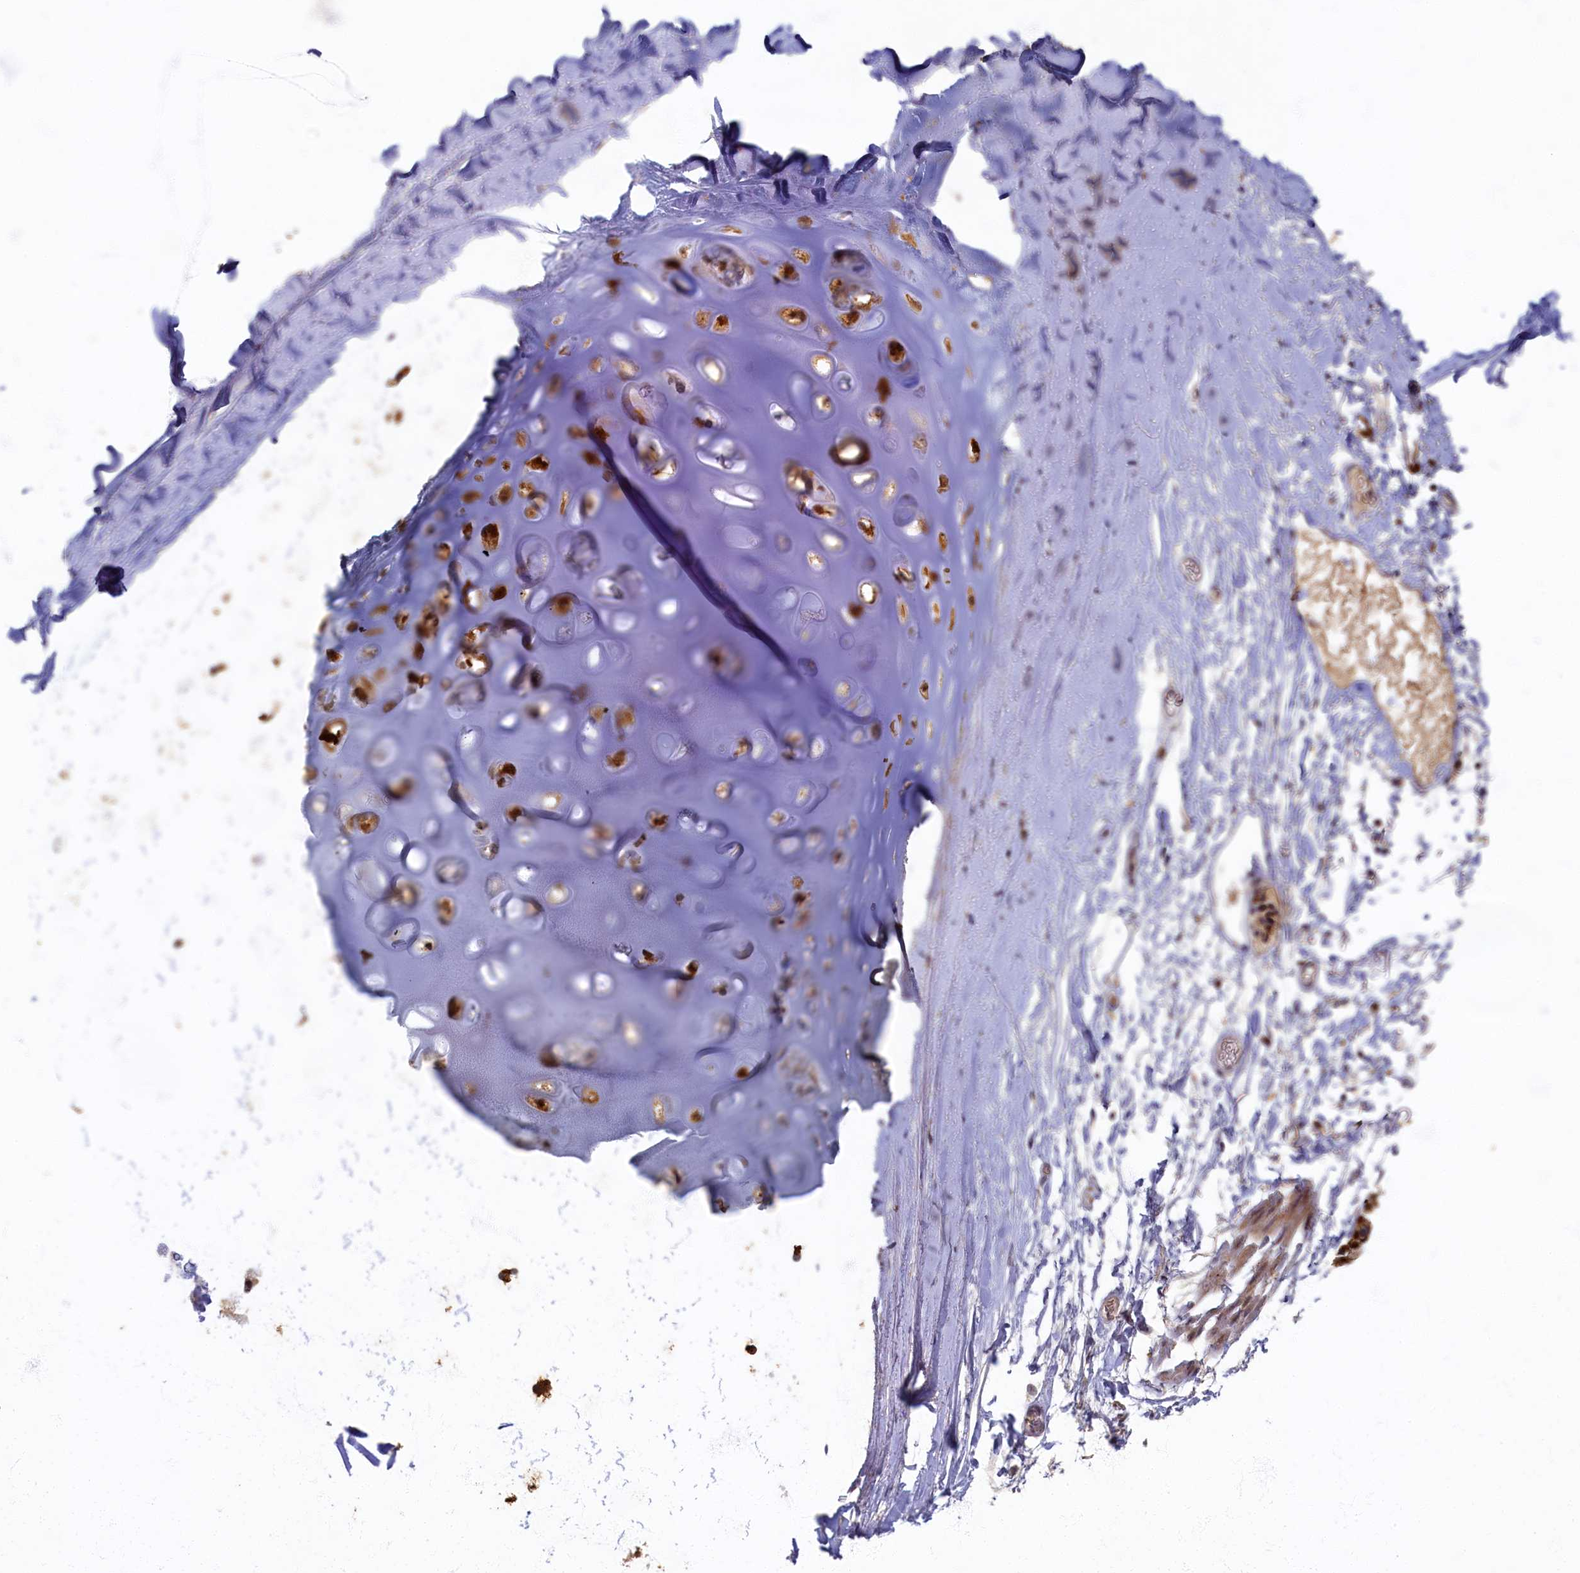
{"staining": {"intensity": "weak", "quantity": "25%-75%", "location": "cytoplasmic/membranous"}, "tissue": "adipose tissue", "cell_type": "Adipocytes", "image_type": "normal", "snomed": [{"axis": "morphology", "description": "Normal tissue, NOS"}, {"axis": "topography", "description": "Lymph node"}, {"axis": "topography", "description": "Bronchus"}], "caption": "Immunohistochemistry of benign human adipose tissue displays low levels of weak cytoplasmic/membranous staining in about 25%-75% of adipocytes.", "gene": "HUNK", "patient": {"sex": "male", "age": 63}}